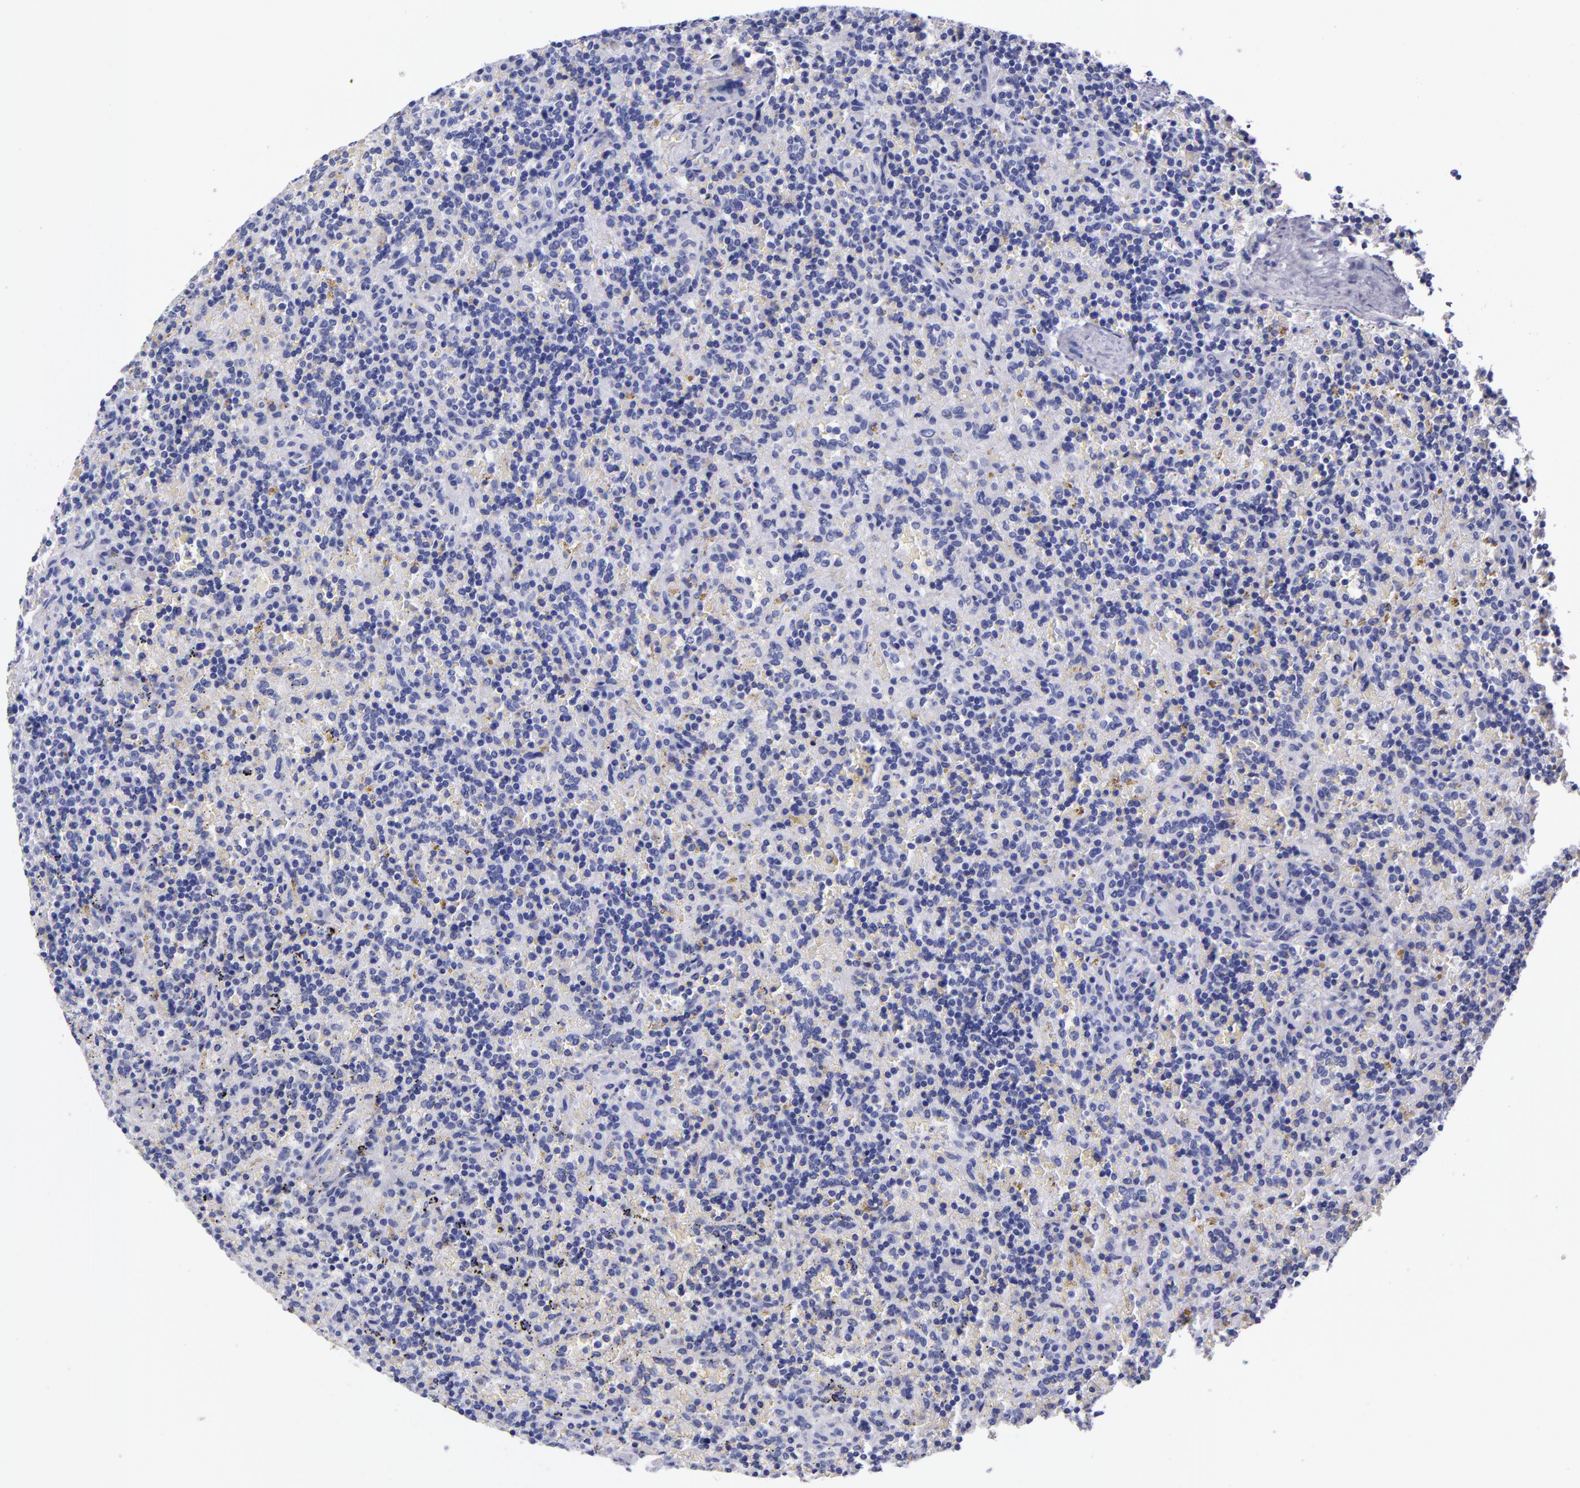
{"staining": {"intensity": "negative", "quantity": "none", "location": "none"}, "tissue": "lymphoma", "cell_type": "Tumor cells", "image_type": "cancer", "snomed": [{"axis": "morphology", "description": "Malignant lymphoma, non-Hodgkin's type, Low grade"}, {"axis": "topography", "description": "Spleen"}], "caption": "This is an IHC photomicrograph of malignant lymphoma, non-Hodgkin's type (low-grade). There is no staining in tumor cells.", "gene": "SV2A", "patient": {"sex": "male", "age": 67}}